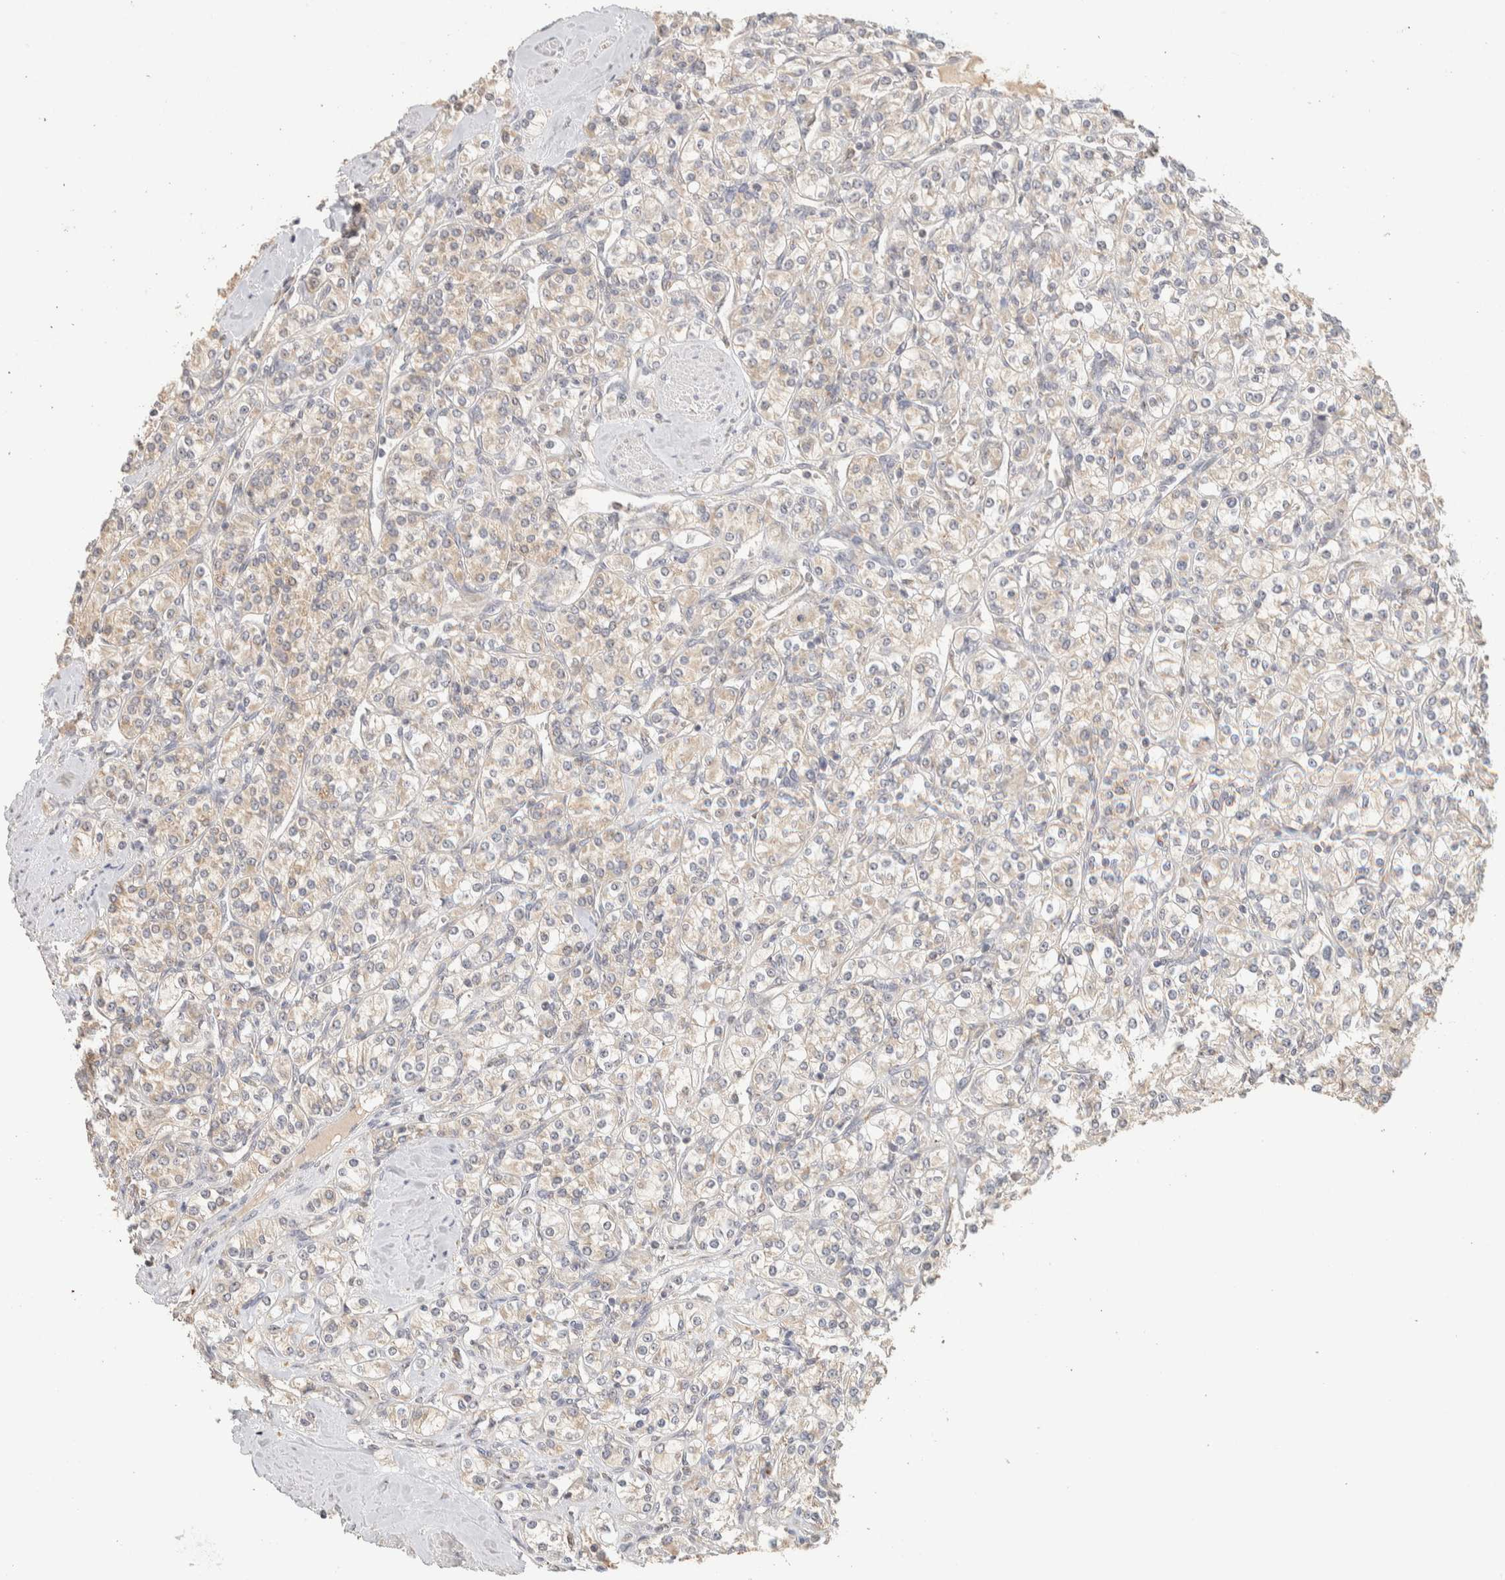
{"staining": {"intensity": "weak", "quantity": "<25%", "location": "cytoplasmic/membranous"}, "tissue": "renal cancer", "cell_type": "Tumor cells", "image_type": "cancer", "snomed": [{"axis": "morphology", "description": "Adenocarcinoma, NOS"}, {"axis": "topography", "description": "Kidney"}], "caption": "This is a photomicrograph of immunohistochemistry (IHC) staining of renal cancer, which shows no expression in tumor cells.", "gene": "ITPA", "patient": {"sex": "male", "age": 77}}